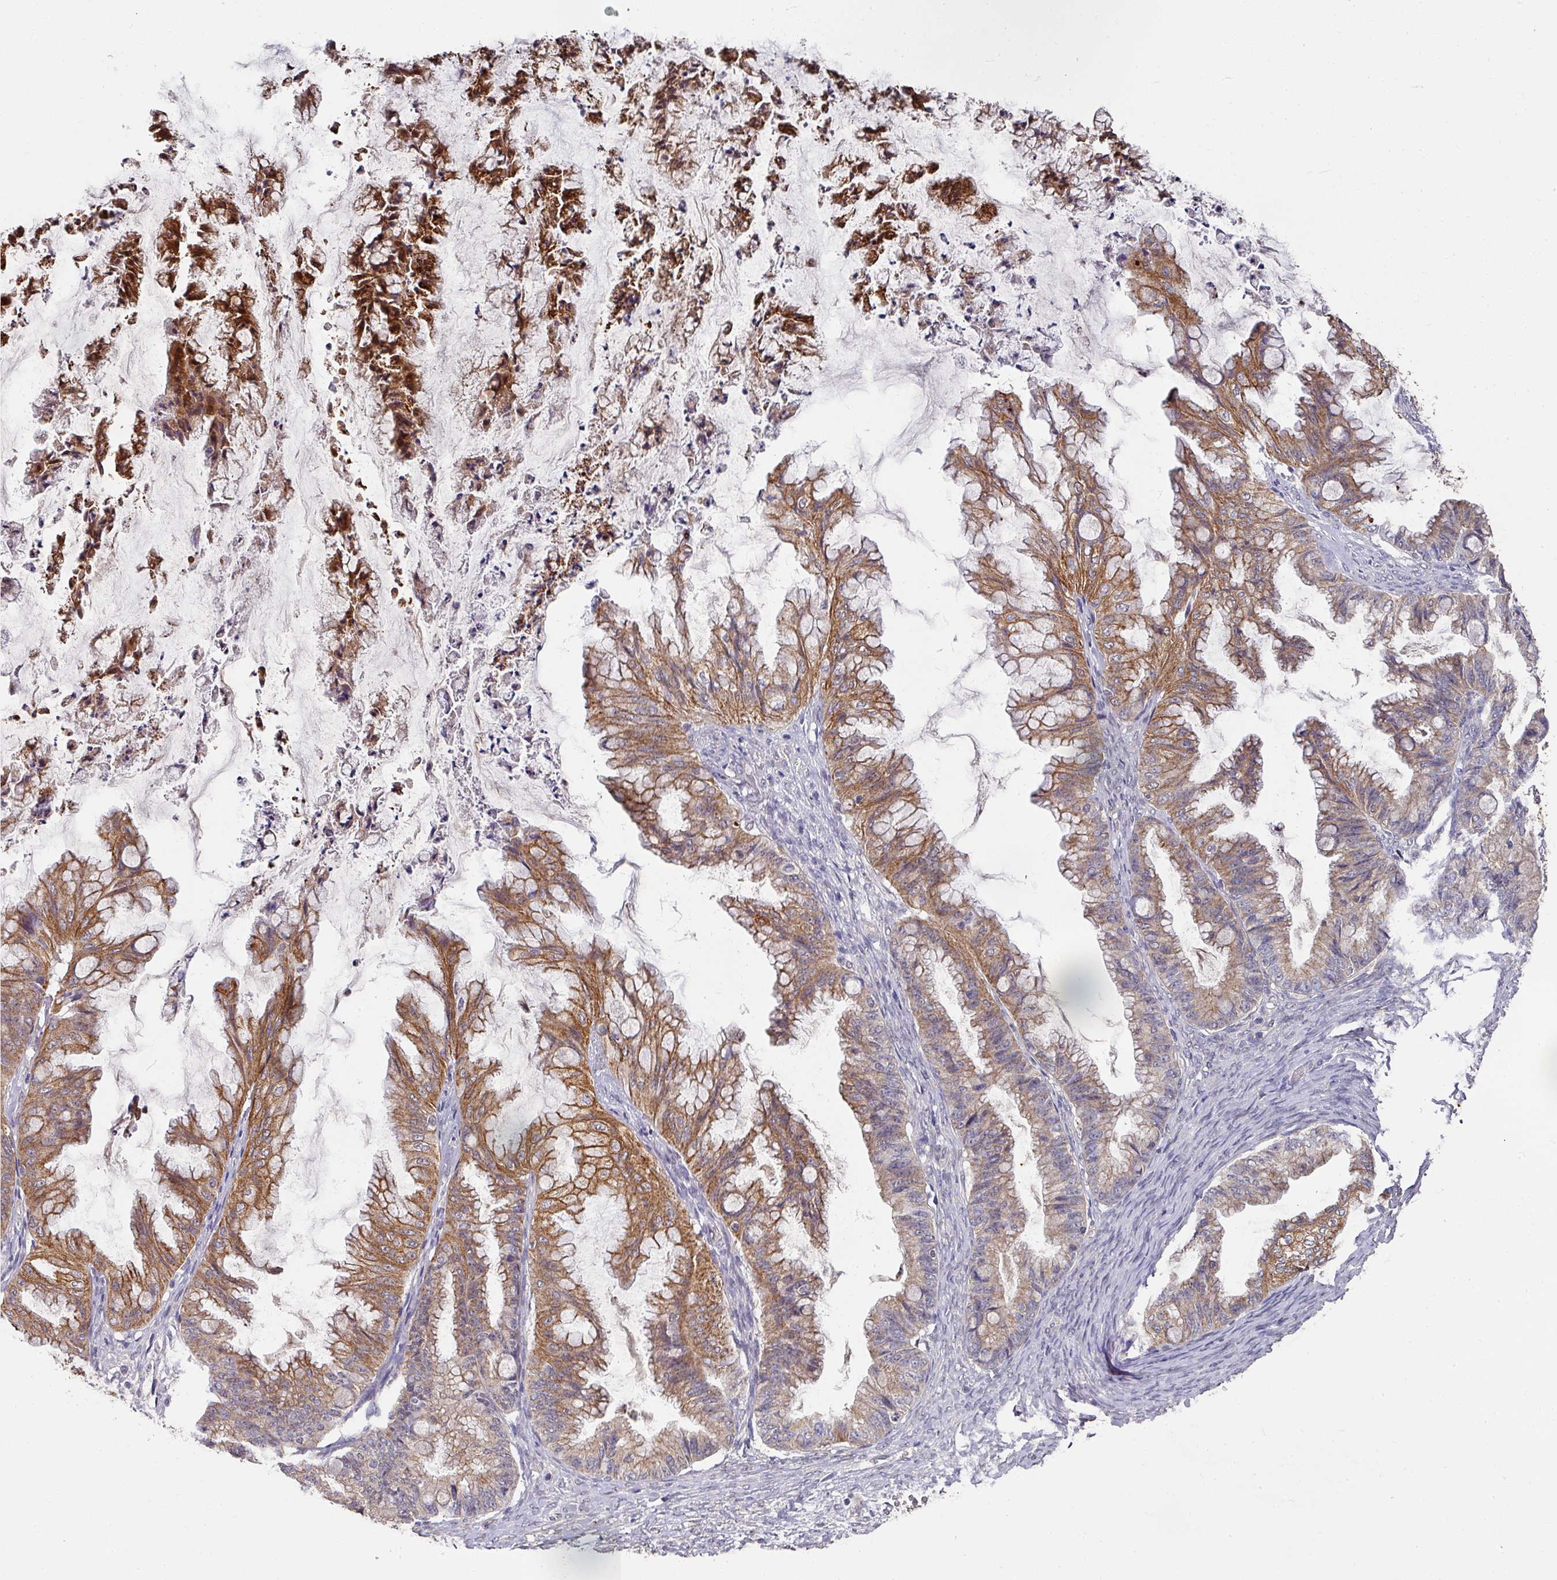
{"staining": {"intensity": "moderate", "quantity": ">75%", "location": "cytoplasmic/membranous"}, "tissue": "ovarian cancer", "cell_type": "Tumor cells", "image_type": "cancer", "snomed": [{"axis": "morphology", "description": "Cystadenocarcinoma, mucinous, NOS"}, {"axis": "topography", "description": "Ovary"}], "caption": "Immunohistochemistry (IHC) (DAB) staining of human mucinous cystadenocarcinoma (ovarian) displays moderate cytoplasmic/membranous protein staining in about >75% of tumor cells.", "gene": "EXTL3", "patient": {"sex": "female", "age": 35}}